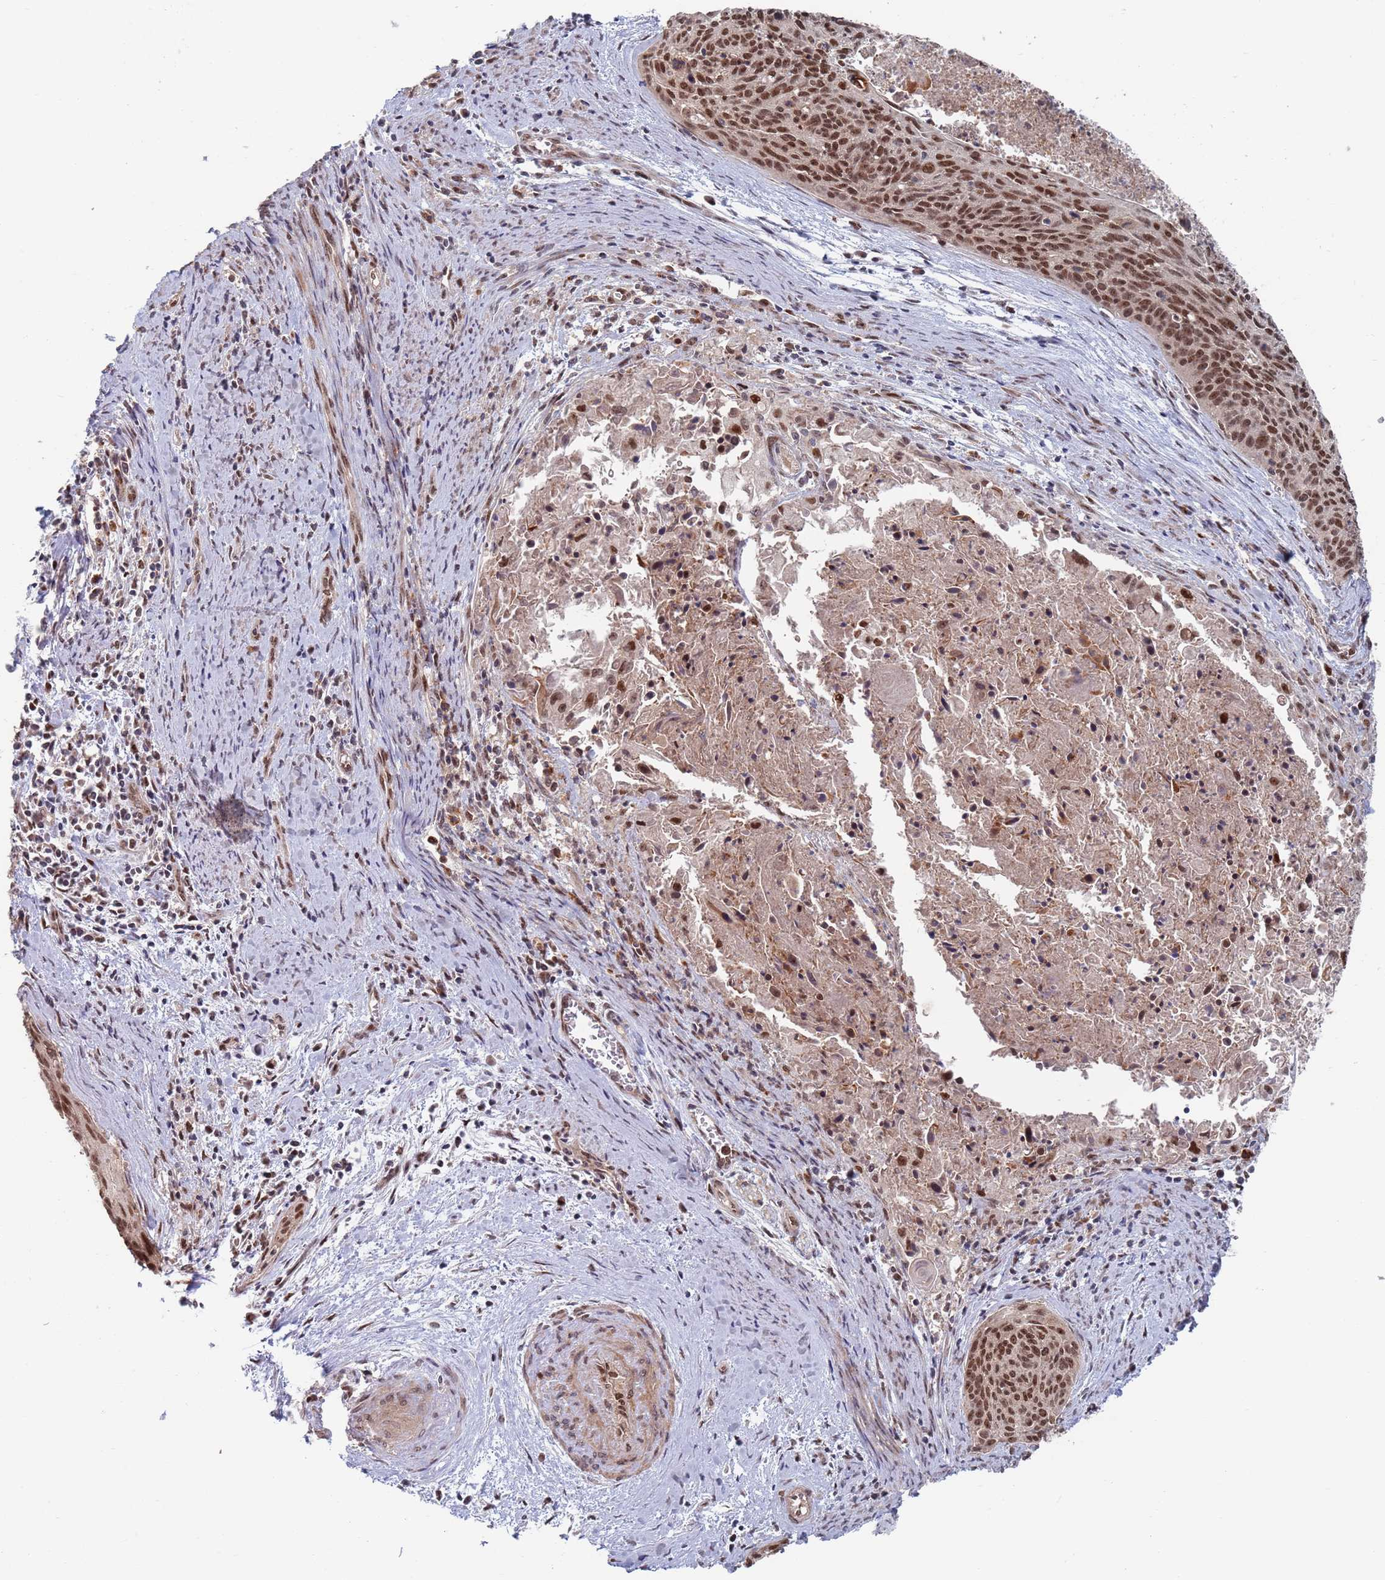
{"staining": {"intensity": "moderate", "quantity": ">75%", "location": "nuclear"}, "tissue": "cervical cancer", "cell_type": "Tumor cells", "image_type": "cancer", "snomed": [{"axis": "morphology", "description": "Squamous cell carcinoma, NOS"}, {"axis": "topography", "description": "Cervix"}], "caption": "Cervical cancer (squamous cell carcinoma) stained for a protein (brown) reveals moderate nuclear positive positivity in about >75% of tumor cells.", "gene": "RPP25", "patient": {"sex": "female", "age": 55}}